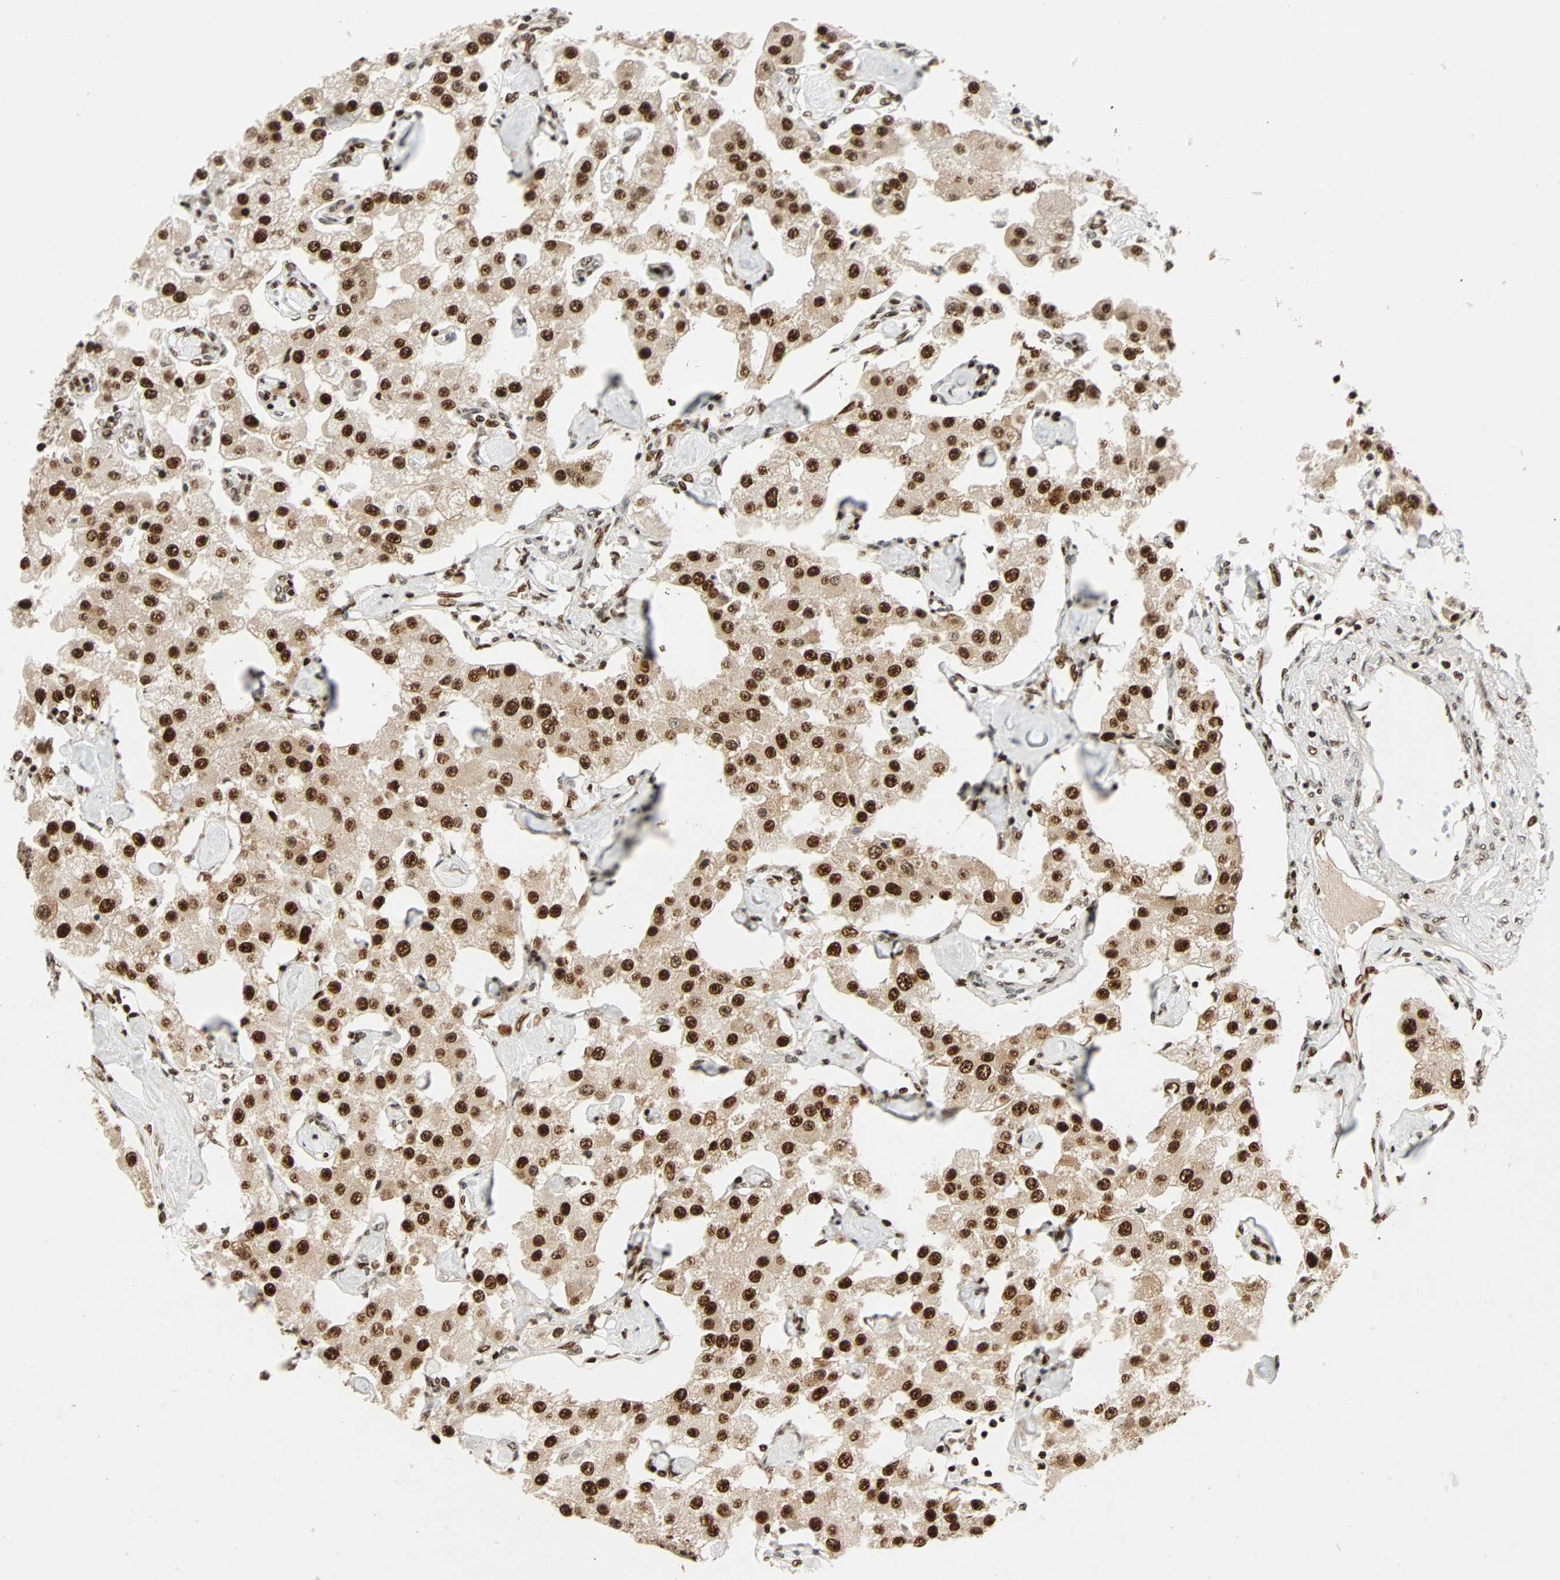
{"staining": {"intensity": "strong", "quantity": ">75%", "location": "cytoplasmic/membranous,nuclear"}, "tissue": "carcinoid", "cell_type": "Tumor cells", "image_type": "cancer", "snomed": [{"axis": "morphology", "description": "Carcinoid, malignant, NOS"}, {"axis": "topography", "description": "Pancreas"}], "caption": "This micrograph exhibits carcinoid (malignant) stained with immunohistochemistry (IHC) to label a protein in brown. The cytoplasmic/membranous and nuclear of tumor cells show strong positivity for the protein. Nuclei are counter-stained blue.", "gene": "CDK12", "patient": {"sex": "male", "age": 41}}